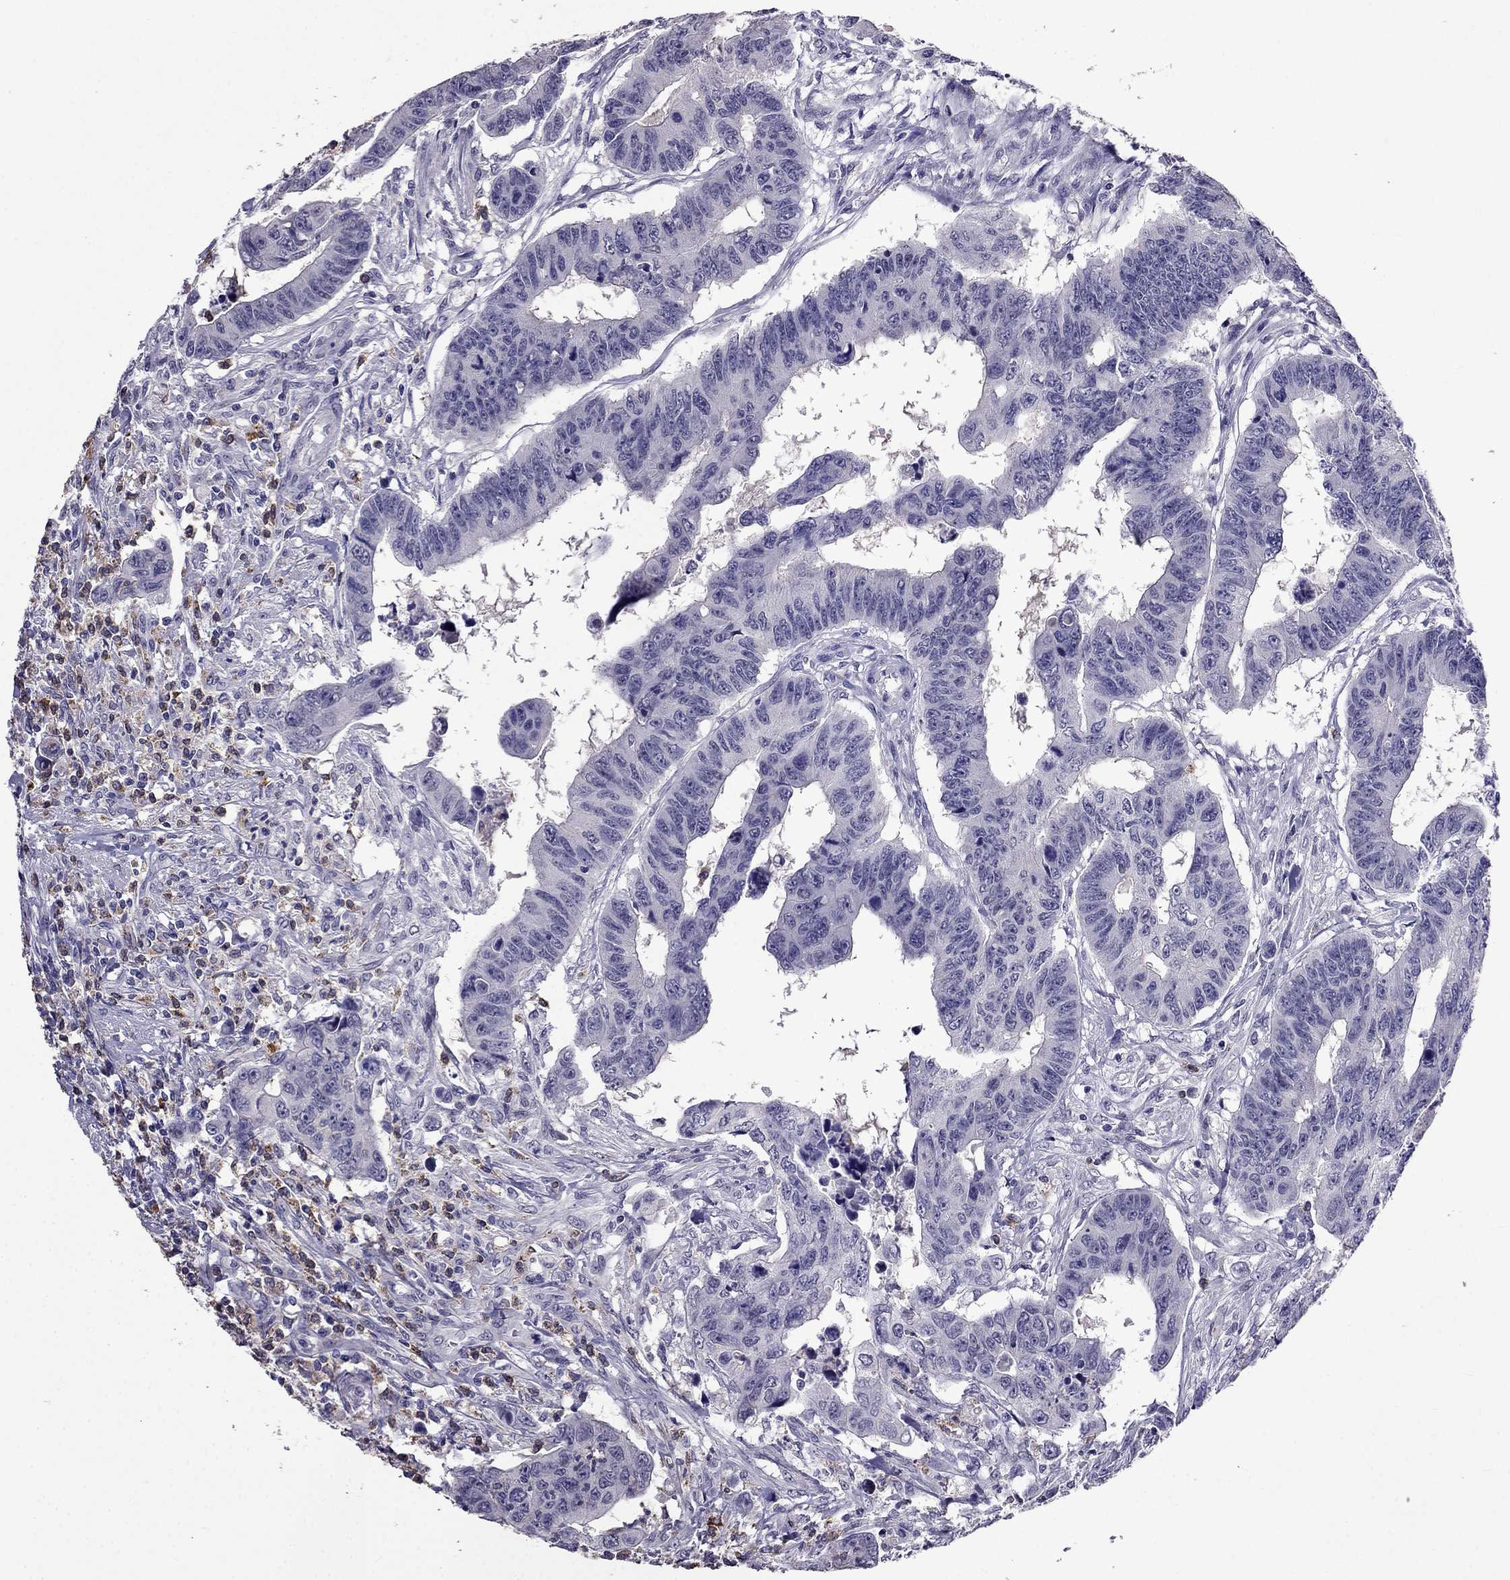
{"staining": {"intensity": "negative", "quantity": "none", "location": "none"}, "tissue": "colorectal cancer", "cell_type": "Tumor cells", "image_type": "cancer", "snomed": [{"axis": "morphology", "description": "Adenocarcinoma, NOS"}, {"axis": "topography", "description": "Rectum"}], "caption": "Protein analysis of adenocarcinoma (colorectal) displays no significant expression in tumor cells.", "gene": "AQP9", "patient": {"sex": "female", "age": 85}}